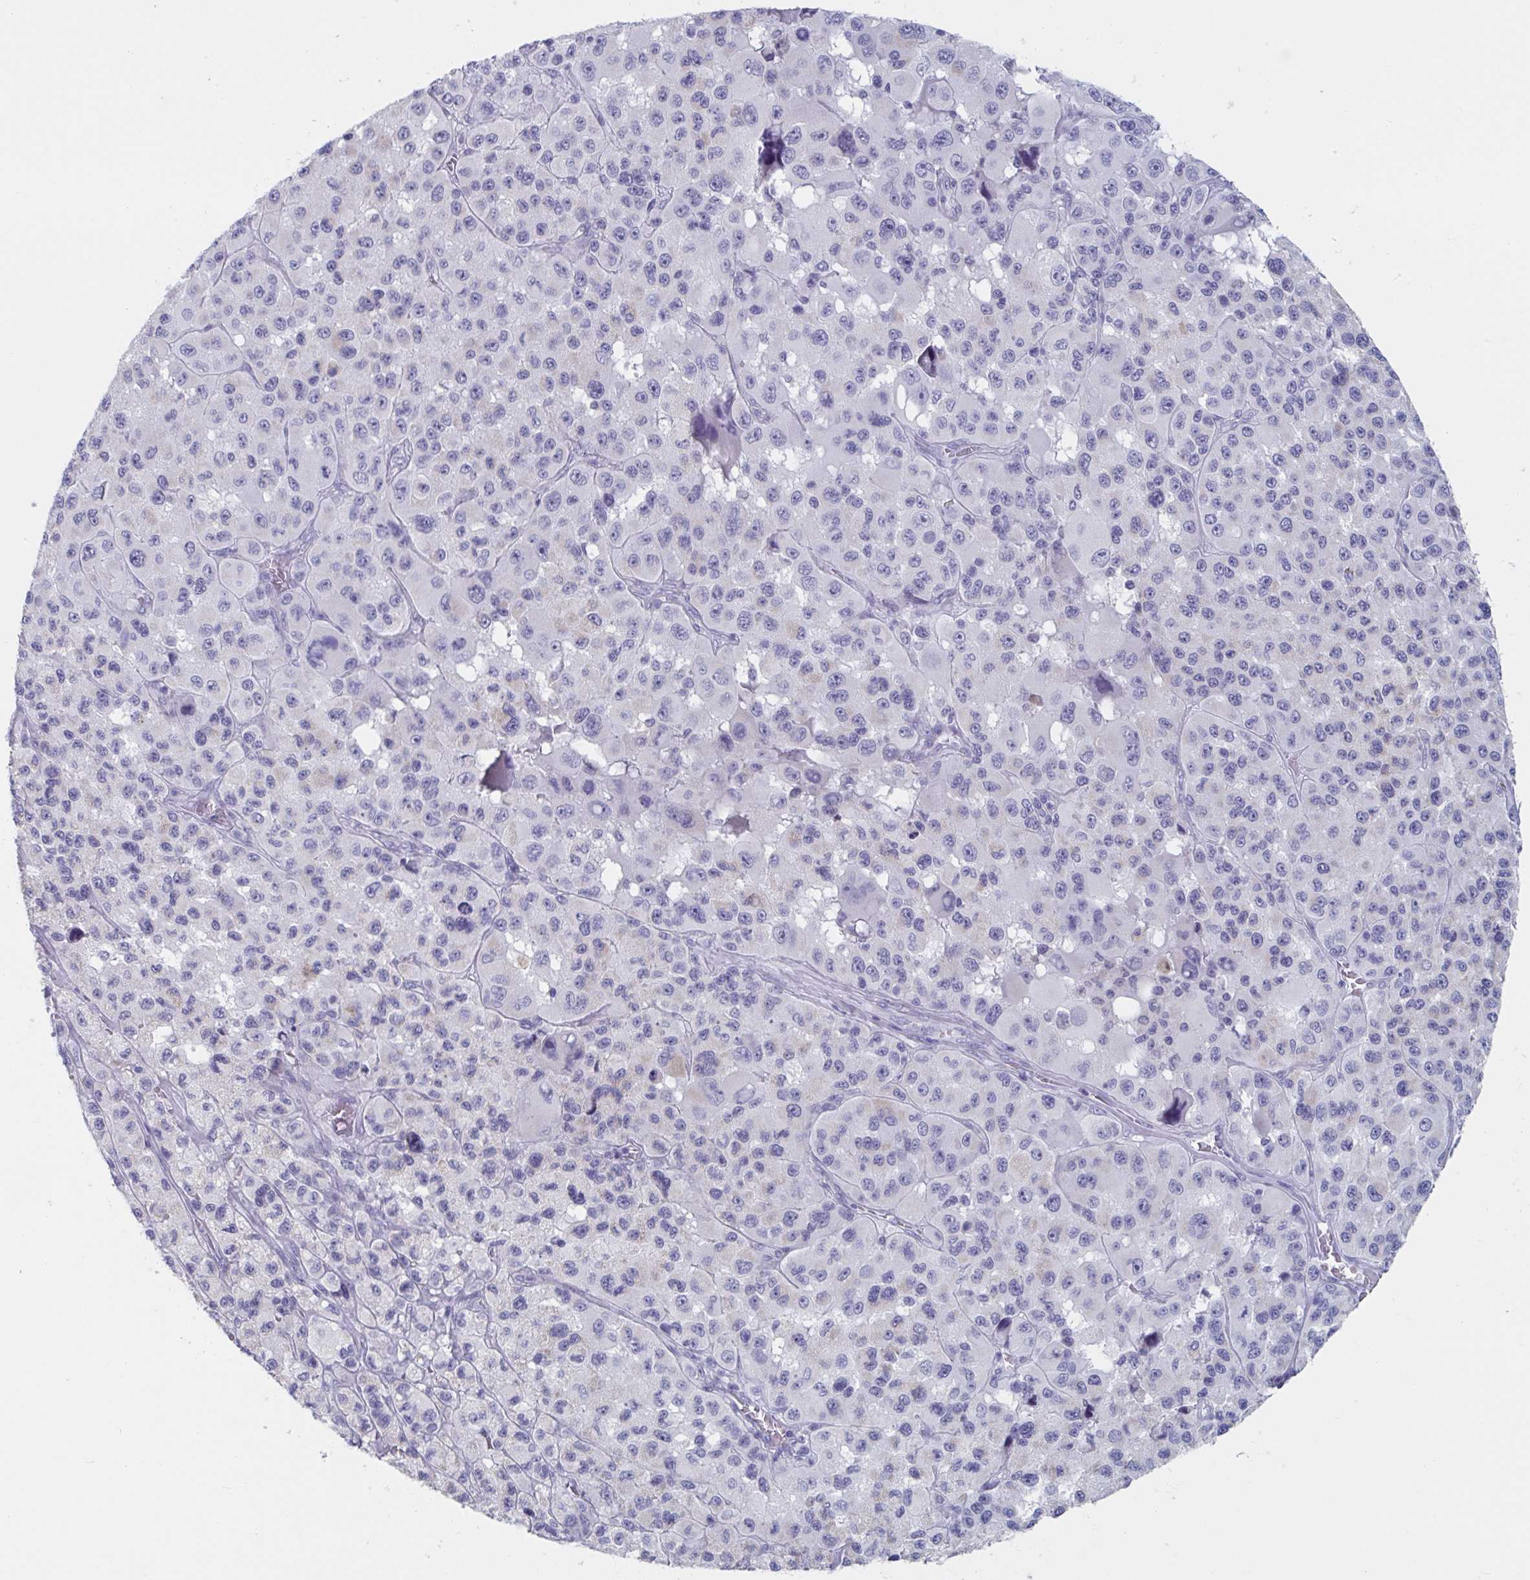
{"staining": {"intensity": "negative", "quantity": "none", "location": "none"}, "tissue": "melanoma", "cell_type": "Tumor cells", "image_type": "cancer", "snomed": [{"axis": "morphology", "description": "Malignant melanoma, Metastatic site"}, {"axis": "topography", "description": "Lymph node"}], "caption": "Histopathology image shows no significant protein staining in tumor cells of melanoma. (Stains: DAB immunohistochemistry with hematoxylin counter stain, Microscopy: brightfield microscopy at high magnification).", "gene": "NDUFC2", "patient": {"sex": "female", "age": 65}}